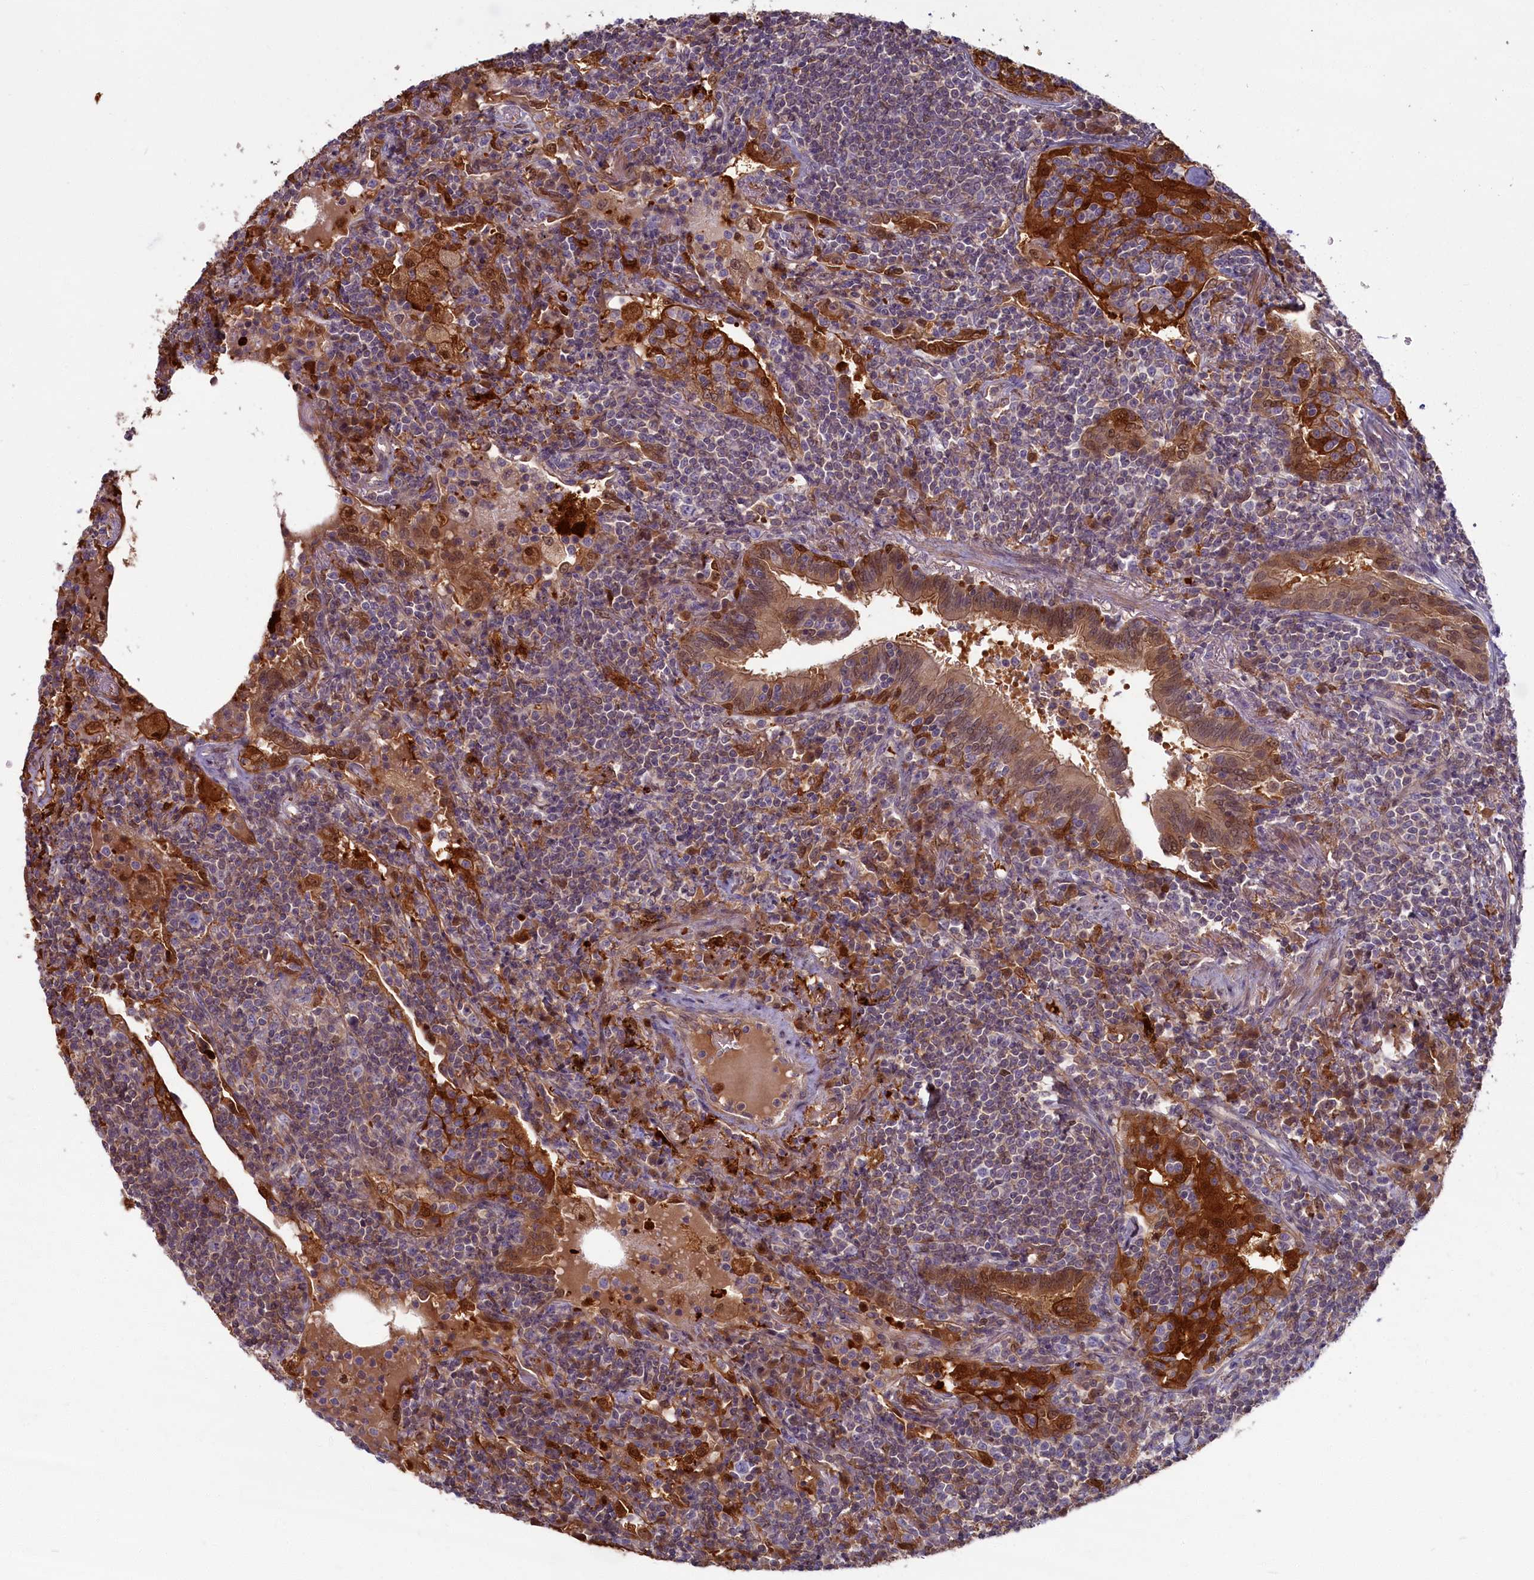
{"staining": {"intensity": "negative", "quantity": "none", "location": "none"}, "tissue": "lymphoma", "cell_type": "Tumor cells", "image_type": "cancer", "snomed": [{"axis": "morphology", "description": "Malignant lymphoma, non-Hodgkin's type, Low grade"}, {"axis": "topography", "description": "Lung"}], "caption": "Immunohistochemistry of low-grade malignant lymphoma, non-Hodgkin's type demonstrates no expression in tumor cells. (DAB IHC visualized using brightfield microscopy, high magnification).", "gene": "BLVRB", "patient": {"sex": "female", "age": 71}}